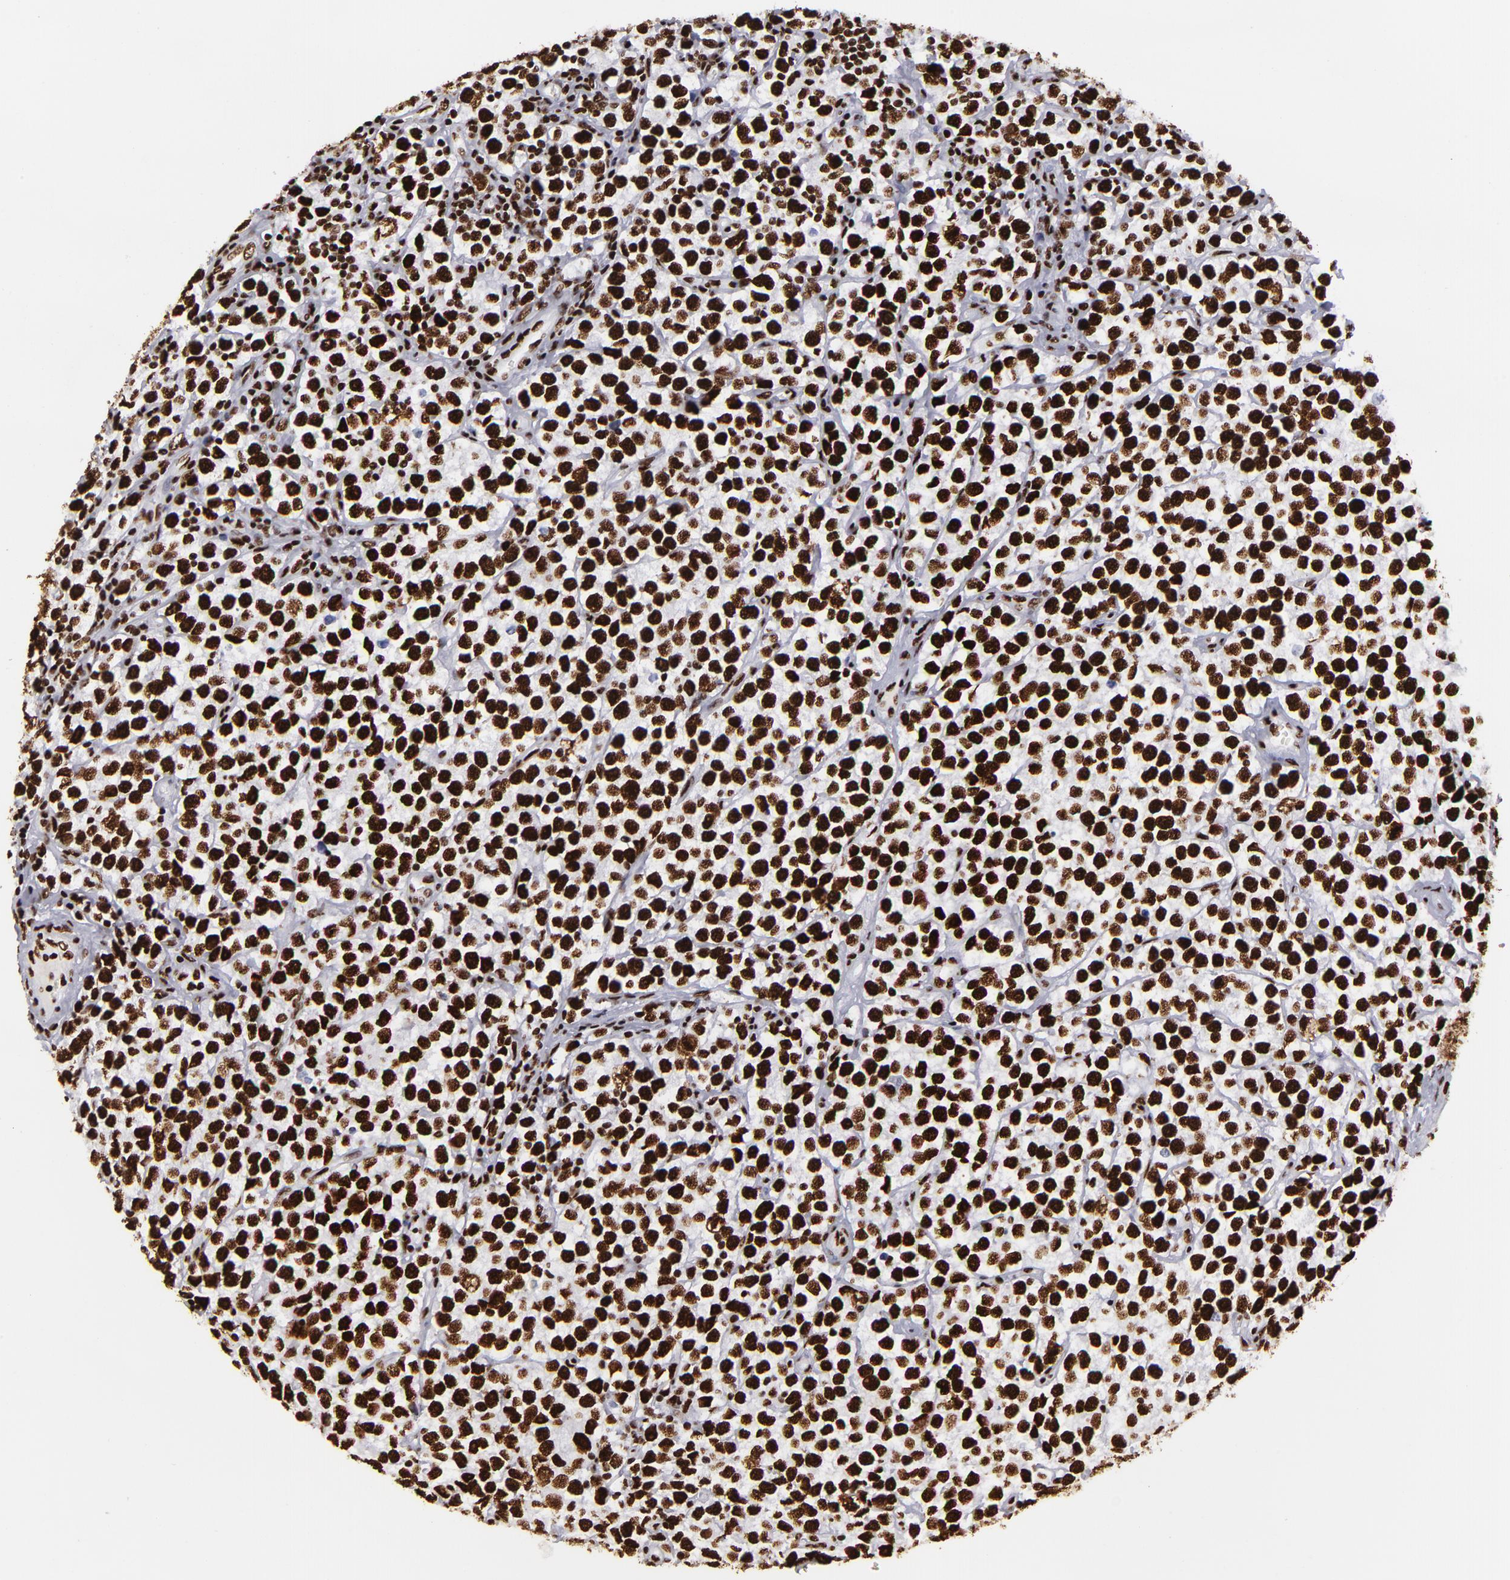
{"staining": {"intensity": "strong", "quantity": ">75%", "location": "nuclear"}, "tissue": "testis cancer", "cell_type": "Tumor cells", "image_type": "cancer", "snomed": [{"axis": "morphology", "description": "Seminoma, NOS"}, {"axis": "topography", "description": "Testis"}], "caption": "Immunohistochemical staining of testis cancer (seminoma) reveals high levels of strong nuclear protein positivity in about >75% of tumor cells.", "gene": "SAFB", "patient": {"sex": "male", "age": 25}}